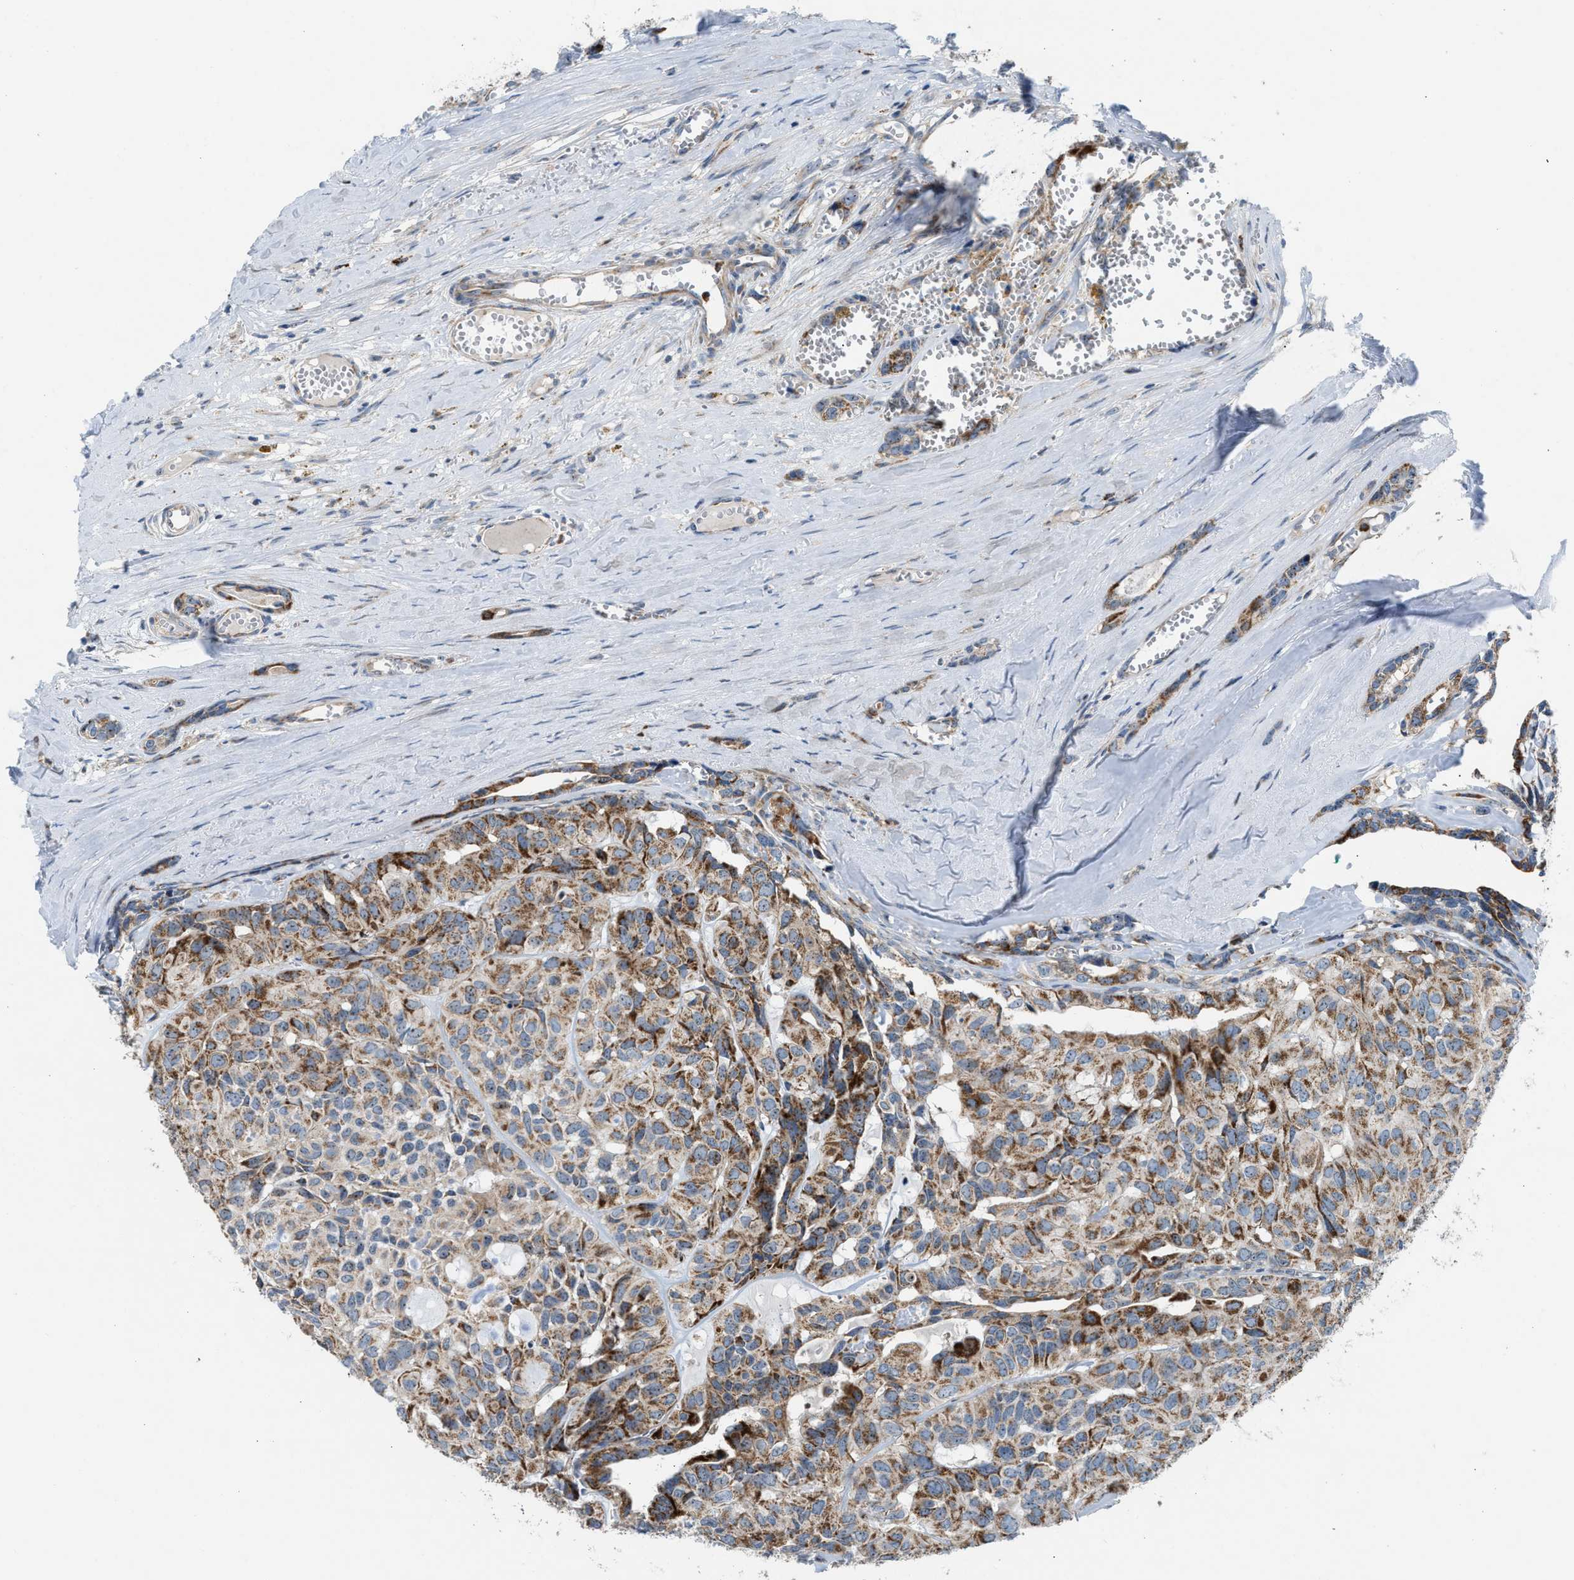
{"staining": {"intensity": "moderate", "quantity": ">75%", "location": "cytoplasmic/membranous"}, "tissue": "head and neck cancer", "cell_type": "Tumor cells", "image_type": "cancer", "snomed": [{"axis": "morphology", "description": "Adenocarcinoma, NOS"}, {"axis": "topography", "description": "Salivary gland, NOS"}, {"axis": "topography", "description": "Head-Neck"}], "caption": "Tumor cells demonstrate moderate cytoplasmic/membranous expression in approximately >75% of cells in head and neck adenocarcinoma.", "gene": "TPH1", "patient": {"sex": "female", "age": 76}}